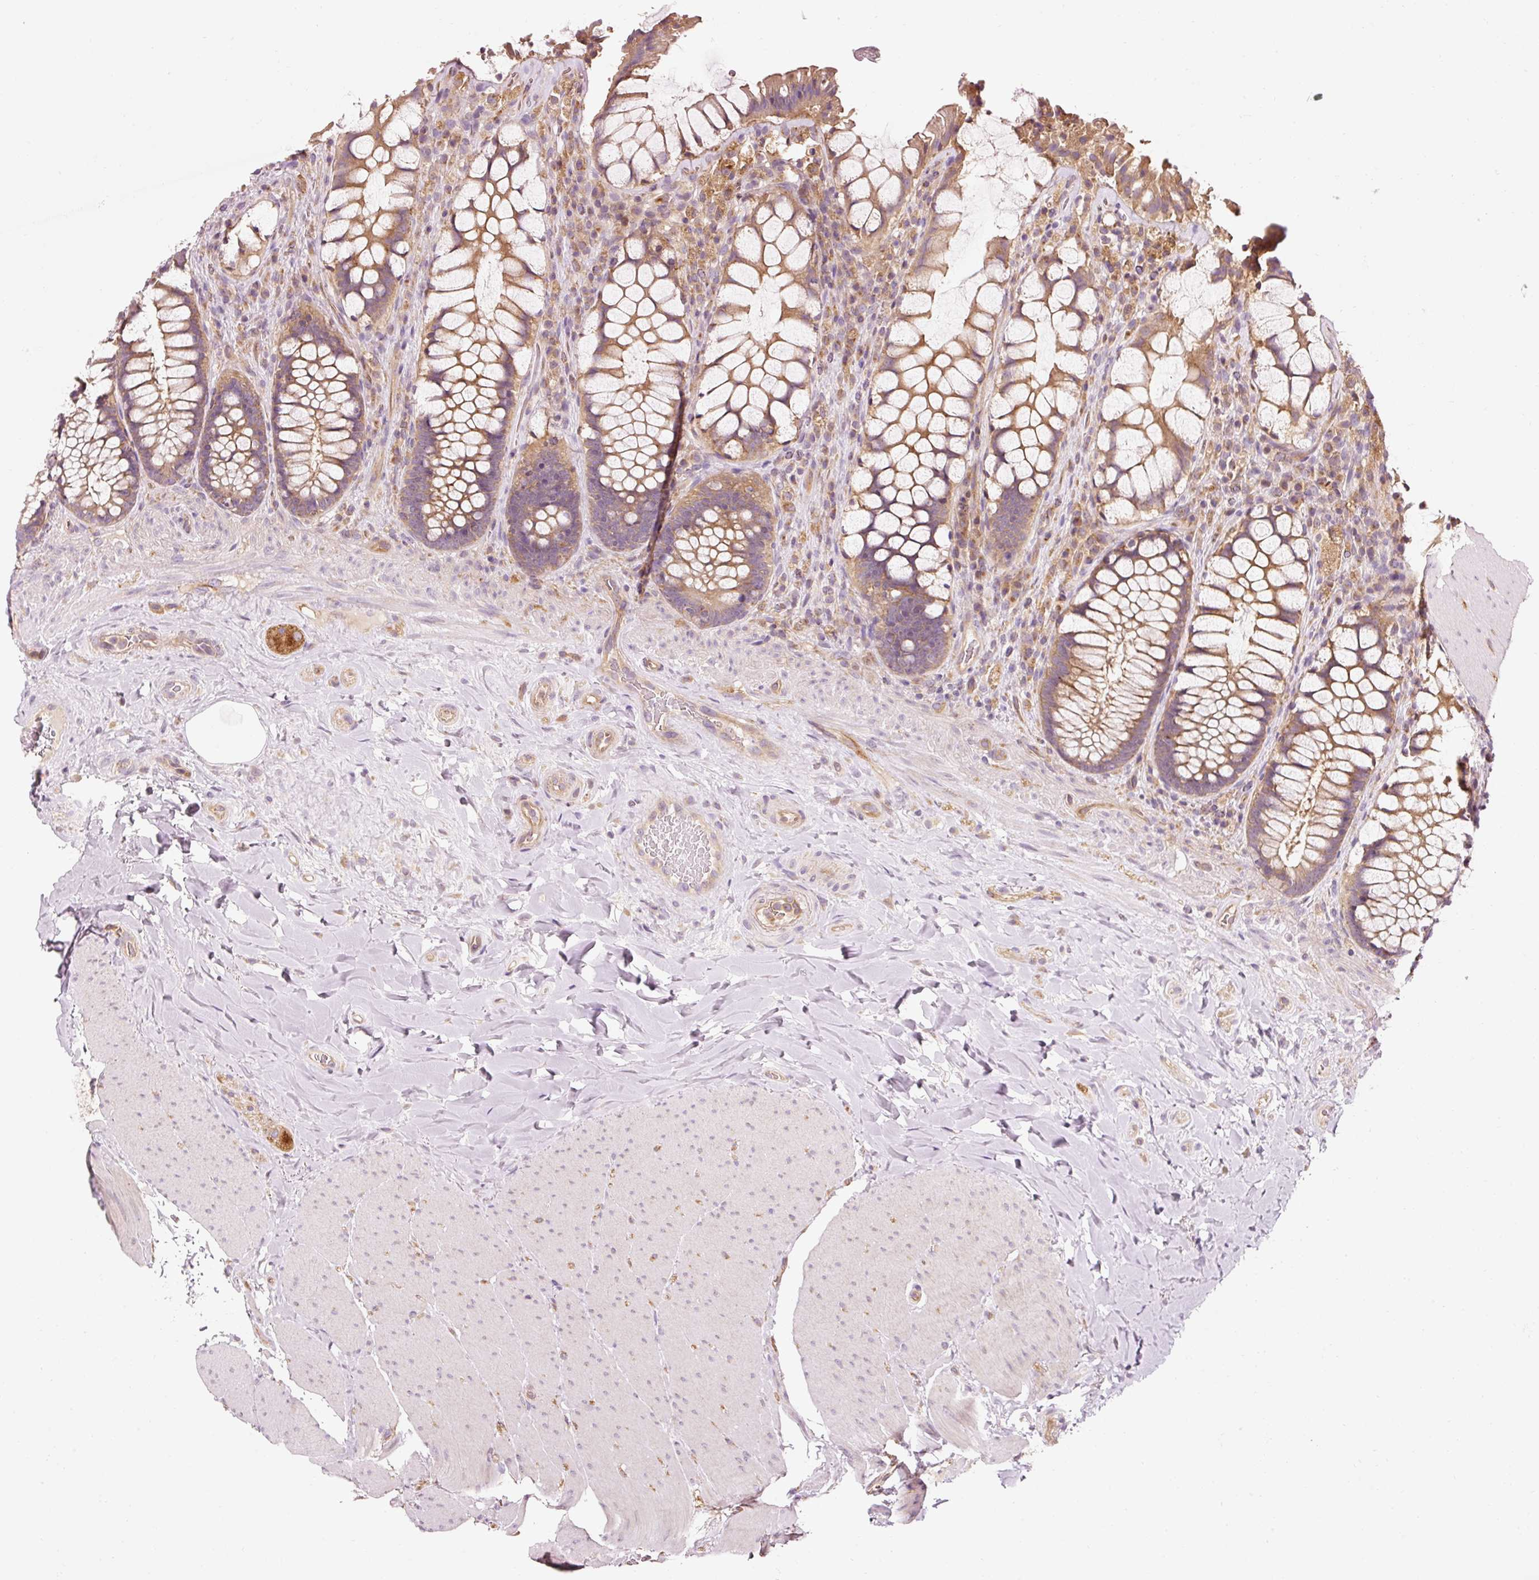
{"staining": {"intensity": "moderate", "quantity": ">75%", "location": "cytoplasmic/membranous"}, "tissue": "rectum", "cell_type": "Glandular cells", "image_type": "normal", "snomed": [{"axis": "morphology", "description": "Normal tissue, NOS"}, {"axis": "topography", "description": "Rectum"}], "caption": "Immunohistochemistry (DAB) staining of benign rectum exhibits moderate cytoplasmic/membranous protein expression in approximately >75% of glandular cells.", "gene": "NAPA", "patient": {"sex": "female", "age": 58}}